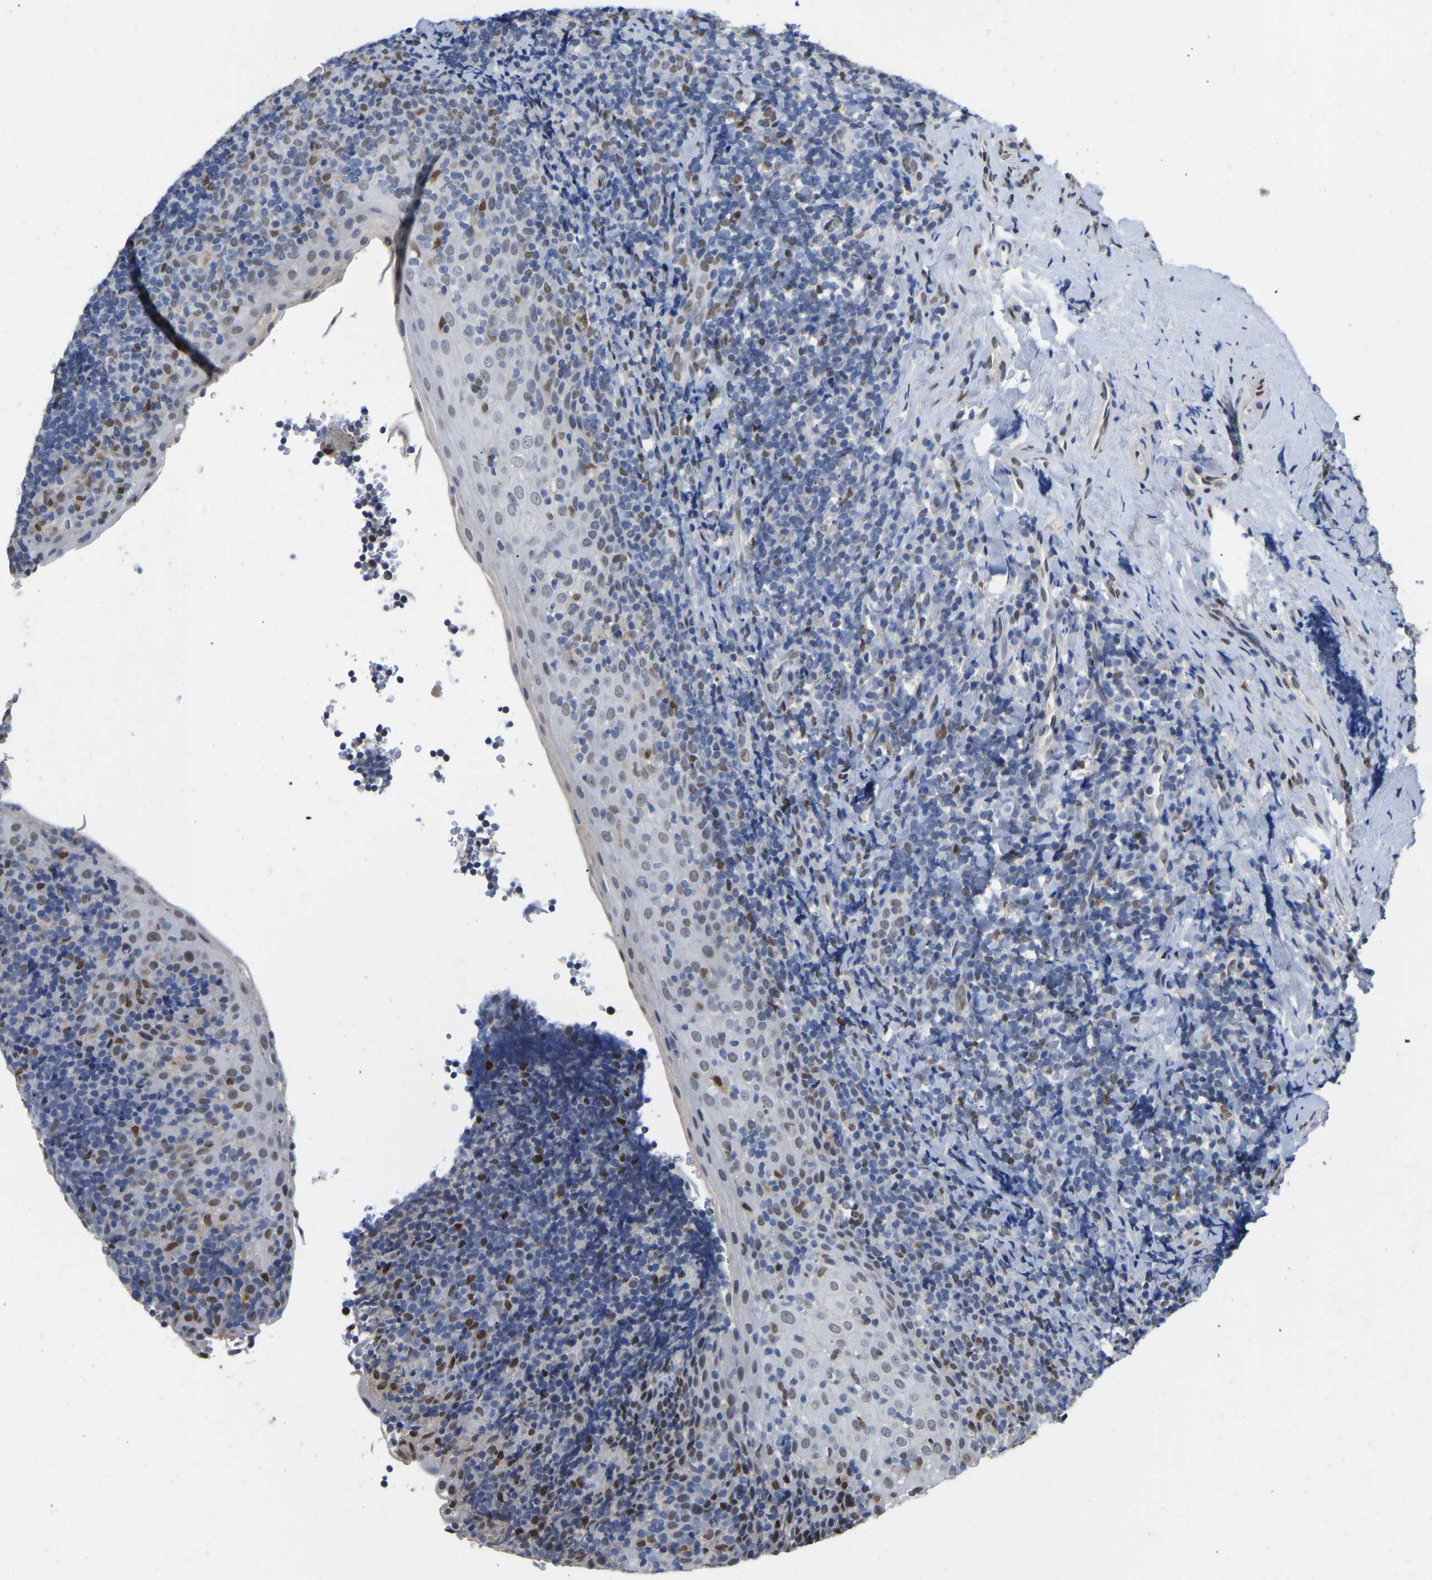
{"staining": {"intensity": "moderate", "quantity": "<25%", "location": "nuclear"}, "tissue": "tonsil", "cell_type": "Germinal center cells", "image_type": "normal", "snomed": [{"axis": "morphology", "description": "Normal tissue, NOS"}, {"axis": "topography", "description": "Tonsil"}], "caption": "Immunohistochemical staining of normal tonsil displays moderate nuclear protein positivity in about <25% of germinal center cells.", "gene": "QKI", "patient": {"sex": "male", "age": 37}}